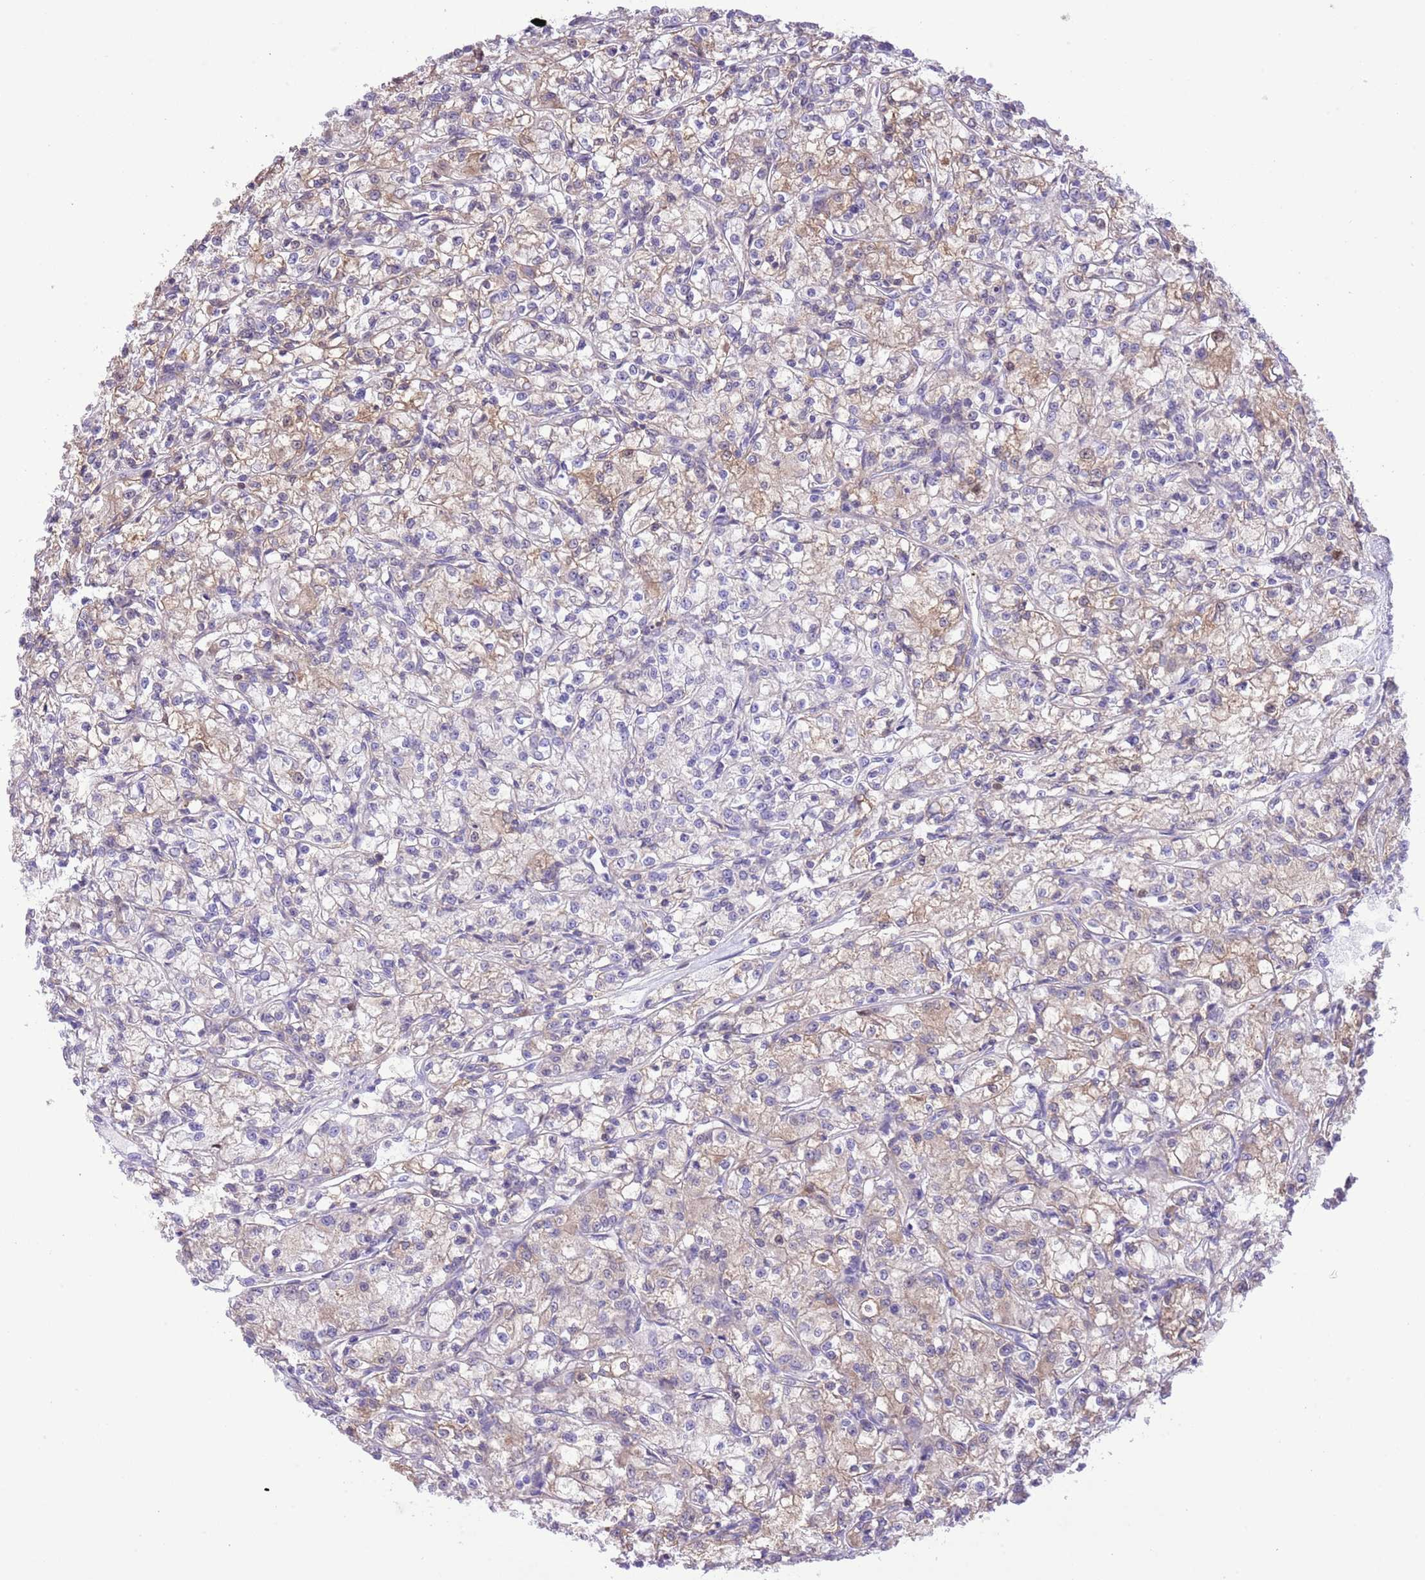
{"staining": {"intensity": "weak", "quantity": "25%-75%", "location": "cytoplasmic/membranous"}, "tissue": "renal cancer", "cell_type": "Tumor cells", "image_type": "cancer", "snomed": [{"axis": "morphology", "description": "Adenocarcinoma, NOS"}, {"axis": "topography", "description": "Kidney"}], "caption": "Tumor cells exhibit low levels of weak cytoplasmic/membranous staining in about 25%-75% of cells in renal adenocarcinoma.", "gene": "PRR32", "patient": {"sex": "female", "age": 59}}